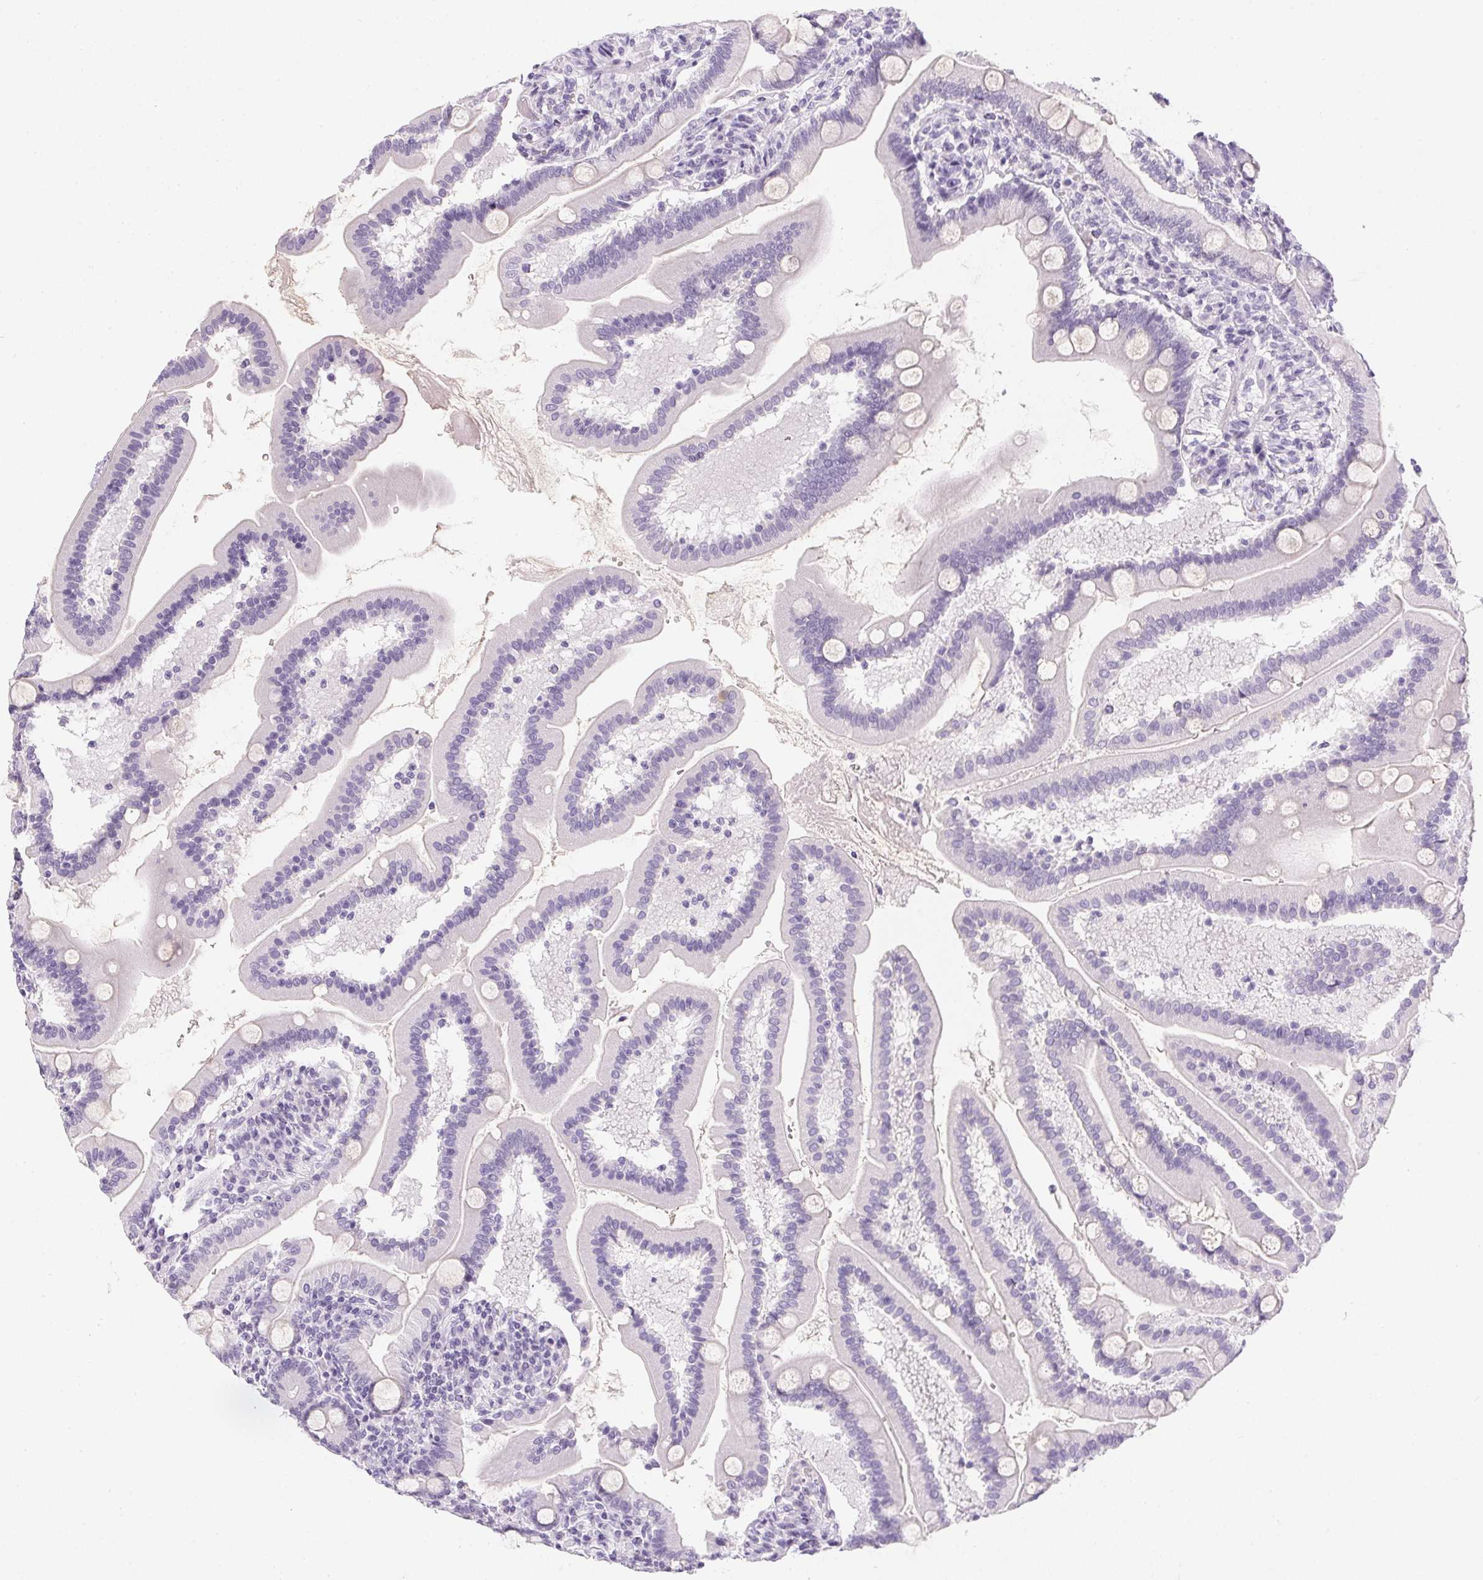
{"staining": {"intensity": "negative", "quantity": "none", "location": "none"}, "tissue": "duodenum", "cell_type": "Glandular cells", "image_type": "normal", "snomed": [{"axis": "morphology", "description": "Normal tissue, NOS"}, {"axis": "topography", "description": "Duodenum"}], "caption": "This micrograph is of unremarkable duodenum stained with immunohistochemistry (IHC) to label a protein in brown with the nuclei are counter-stained blue. There is no staining in glandular cells.", "gene": "PPY", "patient": {"sex": "female", "age": 67}}